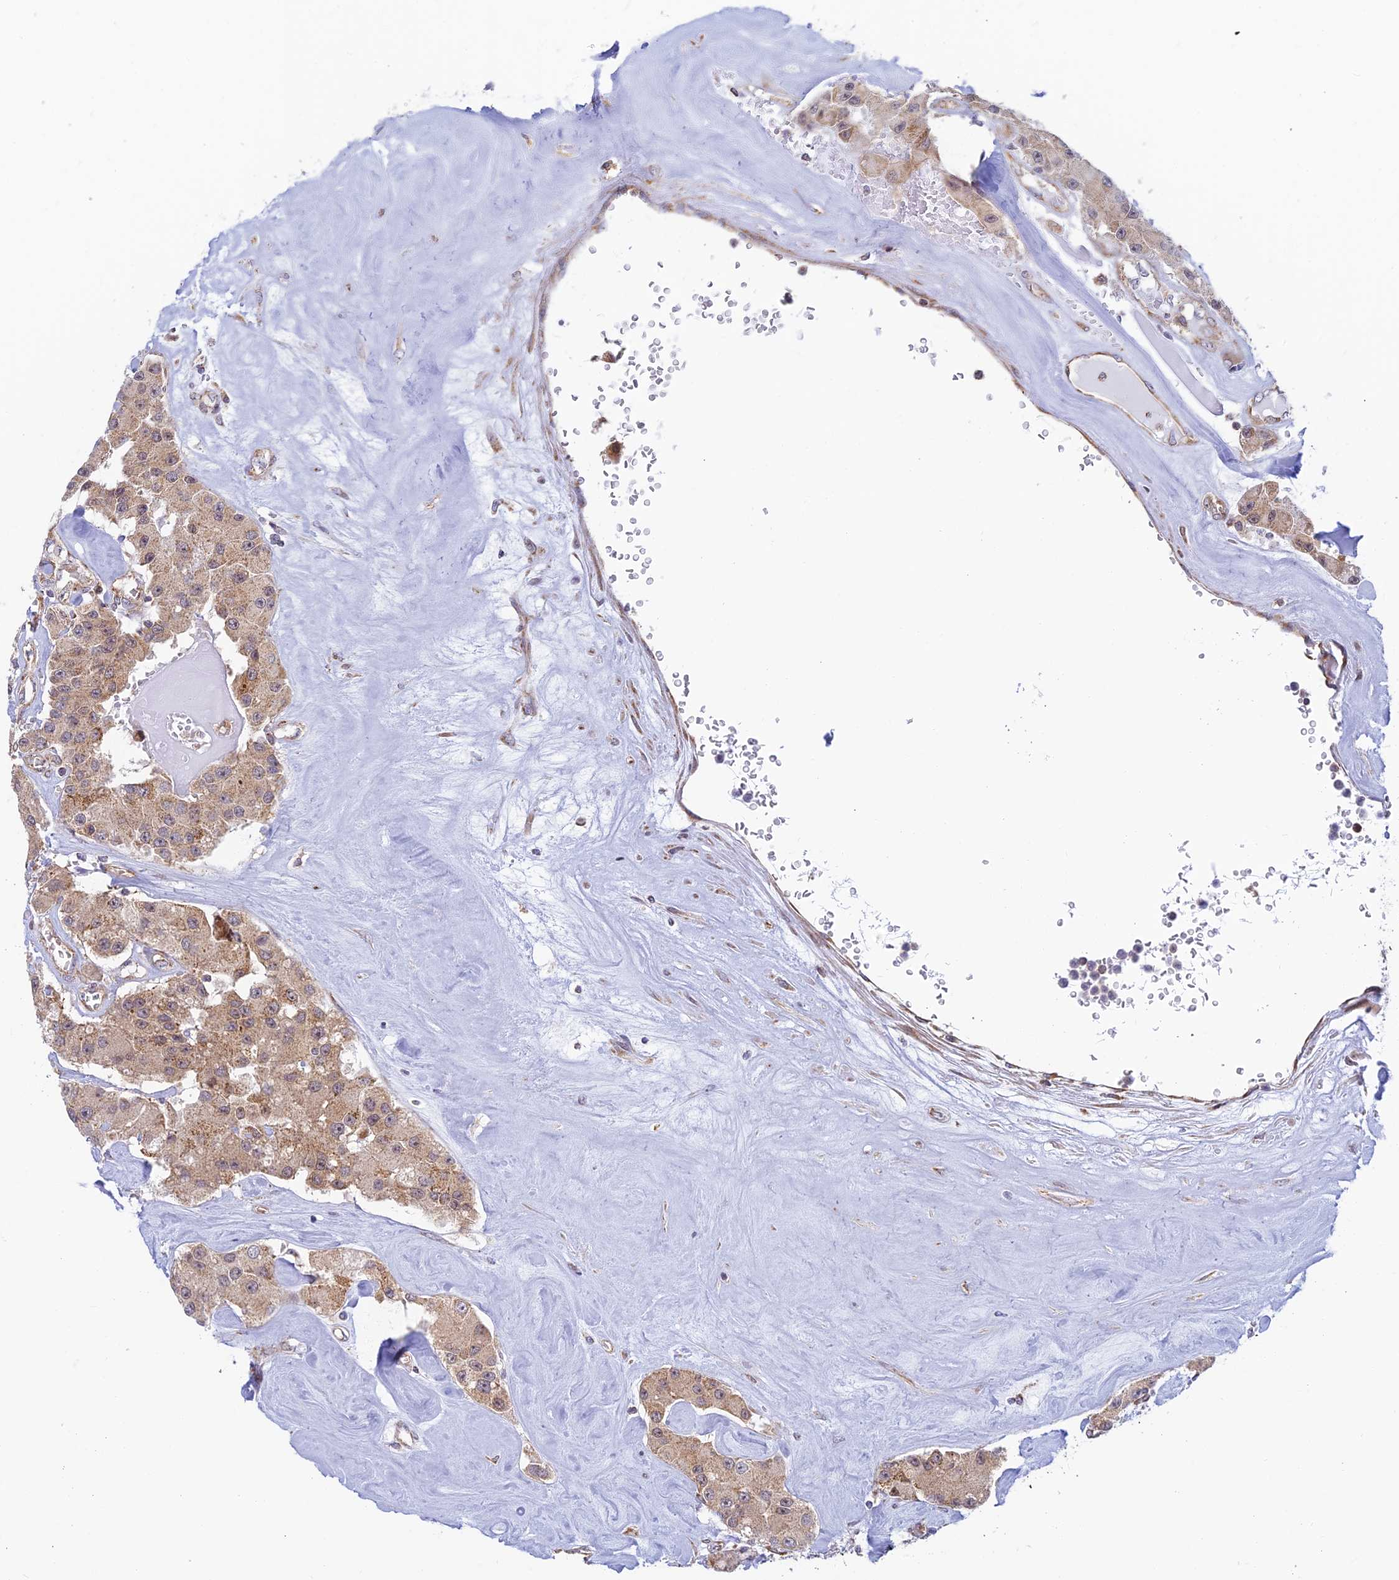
{"staining": {"intensity": "weak", "quantity": ">75%", "location": "cytoplasmic/membranous"}, "tissue": "carcinoid", "cell_type": "Tumor cells", "image_type": "cancer", "snomed": [{"axis": "morphology", "description": "Carcinoid, malignant, NOS"}, {"axis": "topography", "description": "Pancreas"}], "caption": "Immunohistochemical staining of malignant carcinoid displays weak cytoplasmic/membranous protein positivity in approximately >75% of tumor cells.", "gene": "HOOK2", "patient": {"sex": "male", "age": 41}}